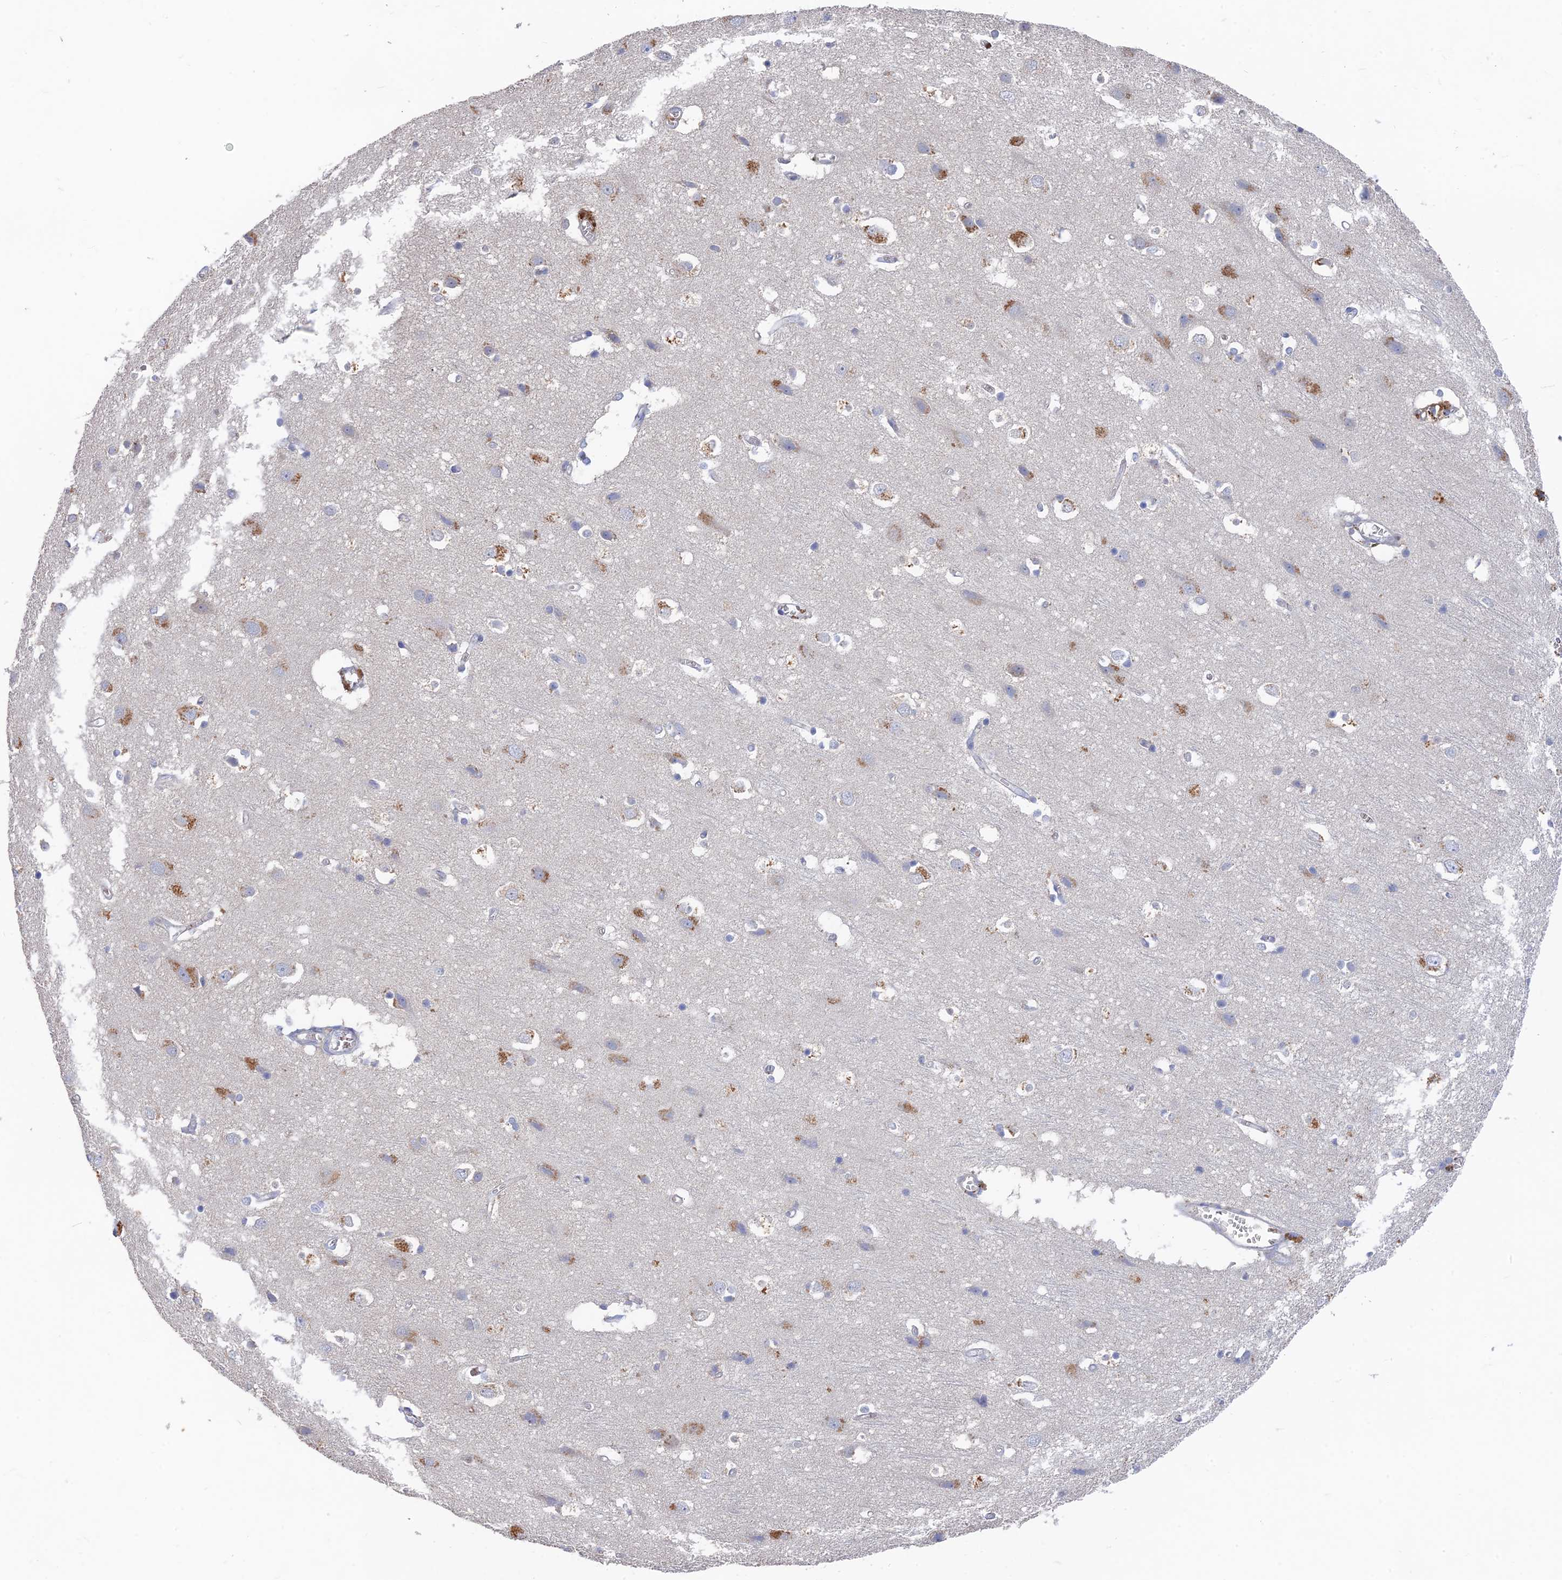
{"staining": {"intensity": "negative", "quantity": "none", "location": "none"}, "tissue": "cerebral cortex", "cell_type": "Endothelial cells", "image_type": "normal", "snomed": [{"axis": "morphology", "description": "Normal tissue, NOS"}, {"axis": "topography", "description": "Cerebral cortex"}], "caption": "This is an IHC micrograph of normal human cerebral cortex. There is no staining in endothelial cells.", "gene": "ARRDC1", "patient": {"sex": "male", "age": 54}}